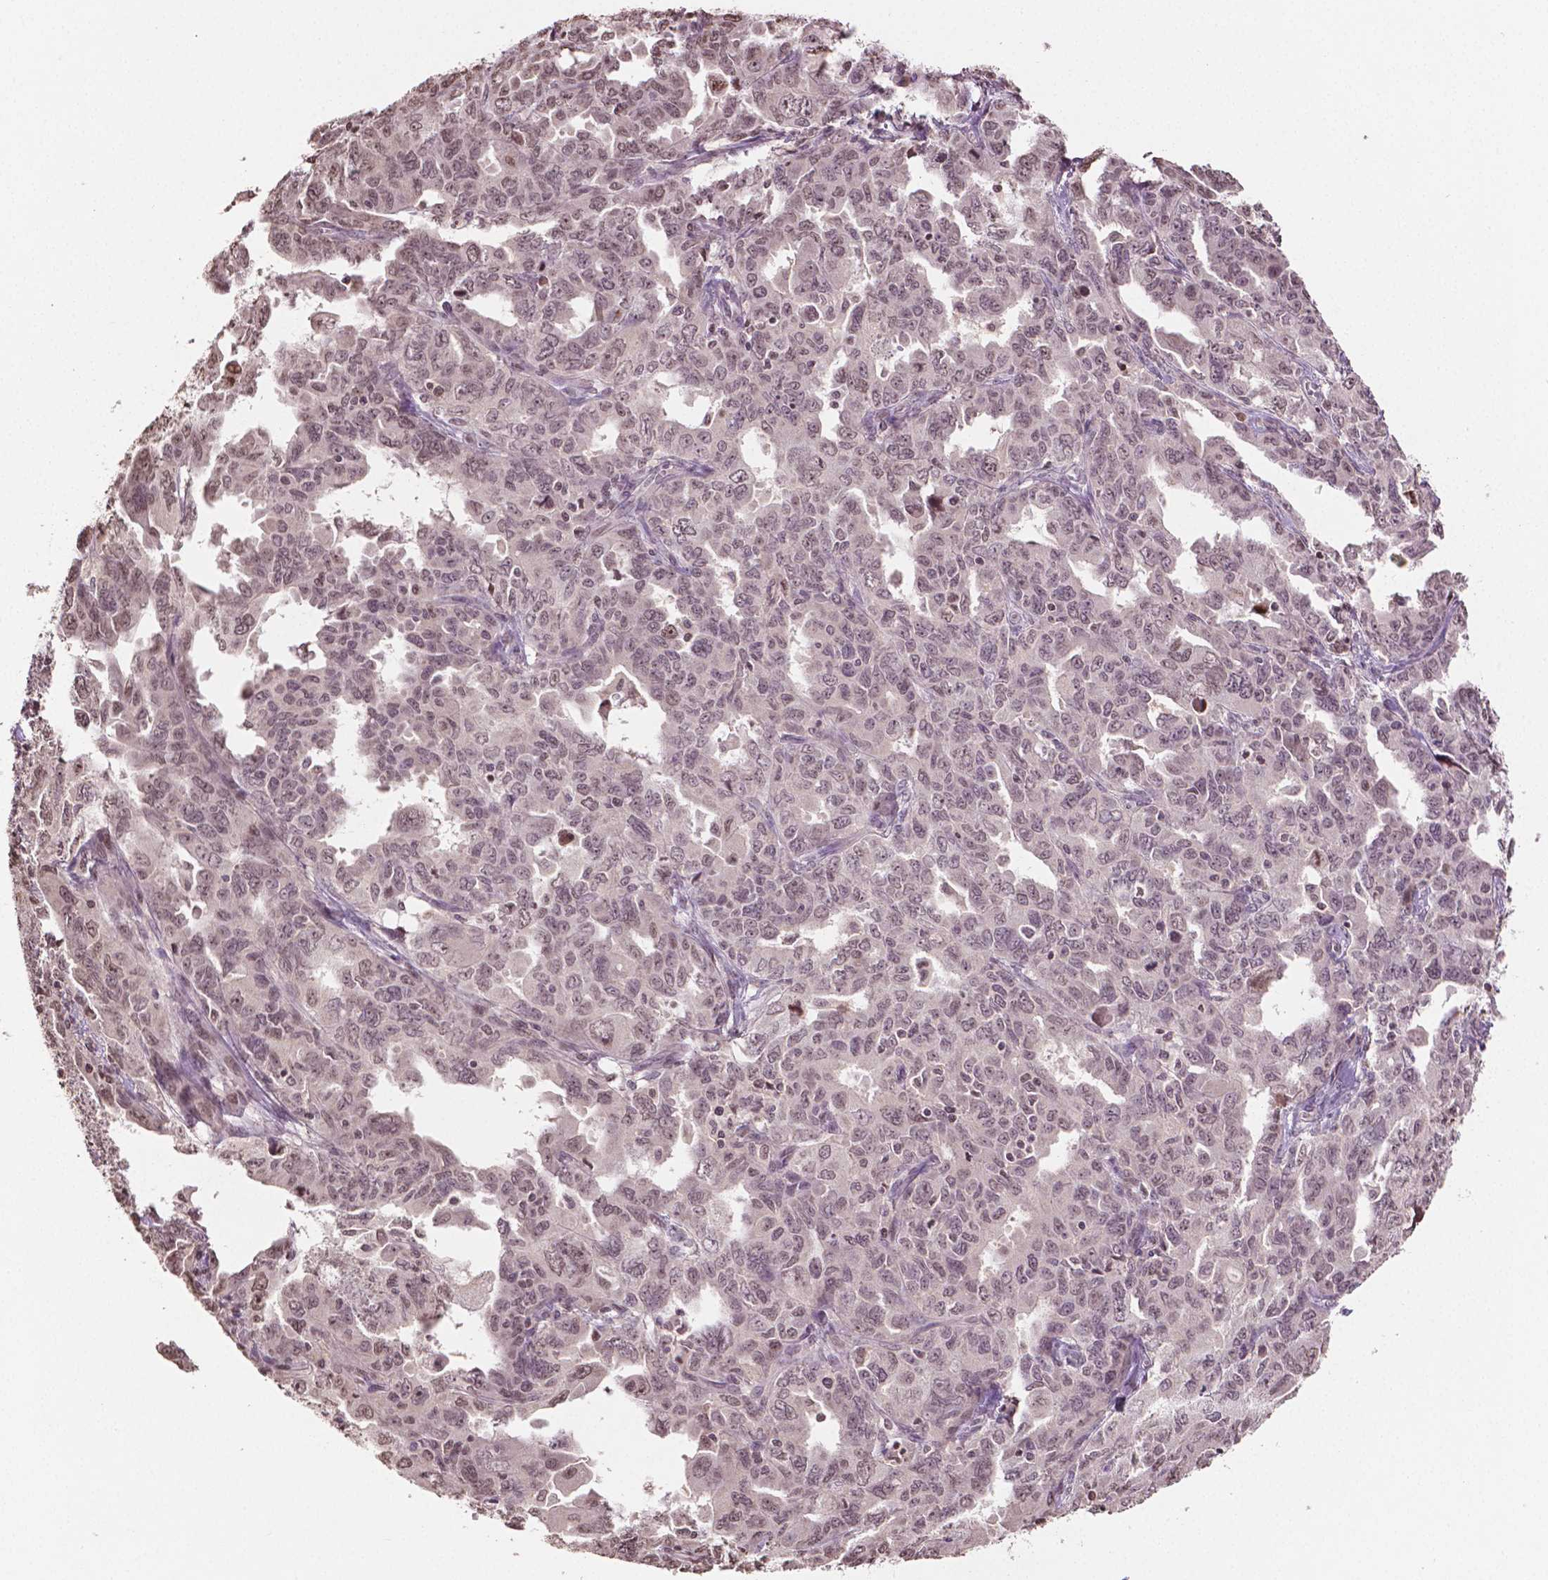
{"staining": {"intensity": "moderate", "quantity": ">75%", "location": "nuclear"}, "tissue": "ovarian cancer", "cell_type": "Tumor cells", "image_type": "cancer", "snomed": [{"axis": "morphology", "description": "Adenocarcinoma, NOS"}, {"axis": "morphology", "description": "Carcinoma, endometroid"}, {"axis": "topography", "description": "Ovary"}], "caption": "This histopathology image displays immunohistochemistry (IHC) staining of human adenocarcinoma (ovarian), with medium moderate nuclear expression in about >75% of tumor cells.", "gene": "DEK", "patient": {"sex": "female", "age": 72}}